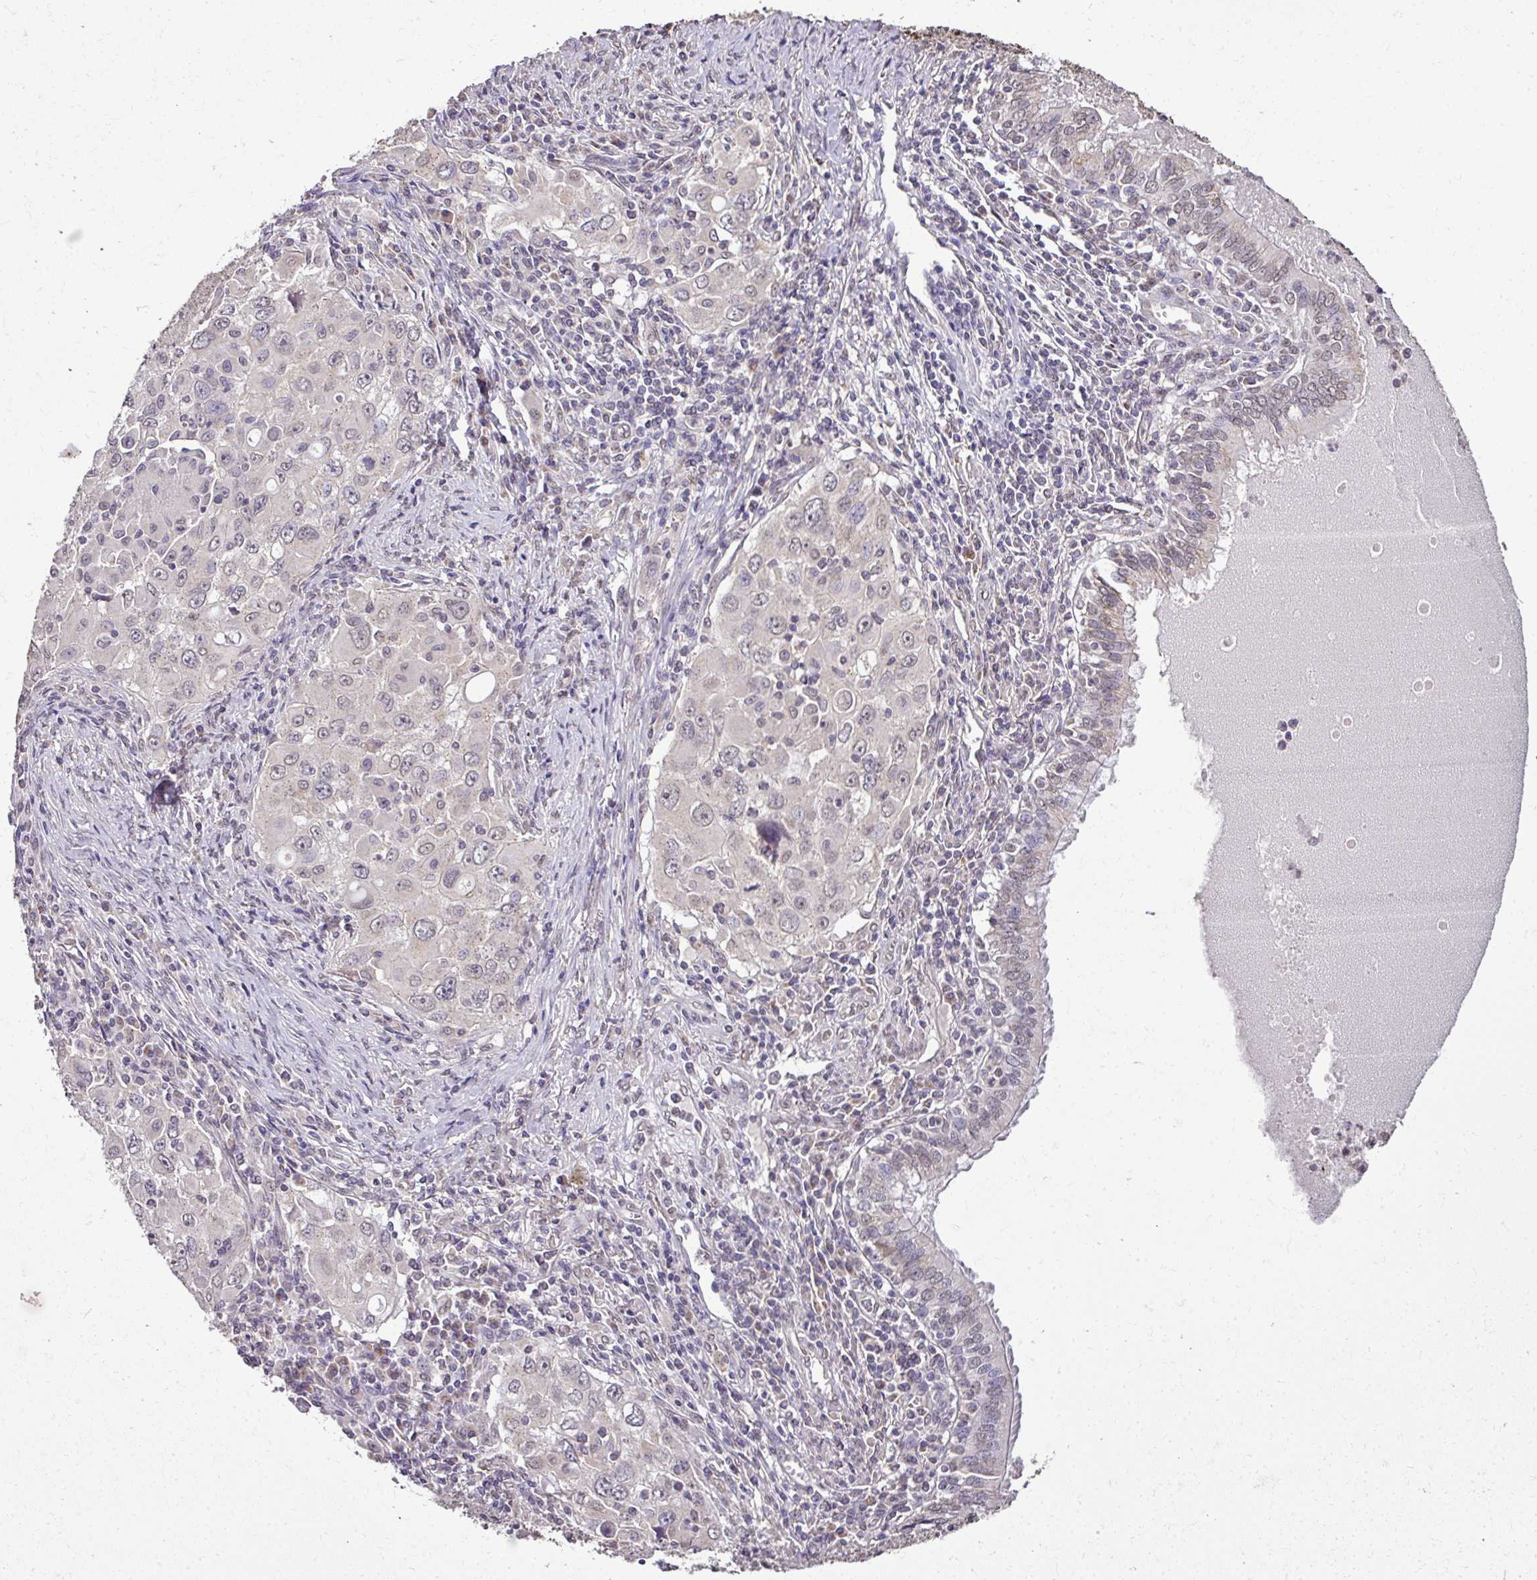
{"staining": {"intensity": "negative", "quantity": "none", "location": "none"}, "tissue": "lung cancer", "cell_type": "Tumor cells", "image_type": "cancer", "snomed": [{"axis": "morphology", "description": "Adenocarcinoma, NOS"}, {"axis": "morphology", "description": "Adenocarcinoma, metastatic, NOS"}, {"axis": "topography", "description": "Lymph node"}, {"axis": "topography", "description": "Lung"}], "caption": "This is a micrograph of IHC staining of lung cancer, which shows no staining in tumor cells. The staining was performed using DAB (3,3'-diaminobenzidine) to visualize the protein expression in brown, while the nuclei were stained in blue with hematoxylin (Magnification: 20x).", "gene": "JPH2", "patient": {"sex": "female", "age": 42}}